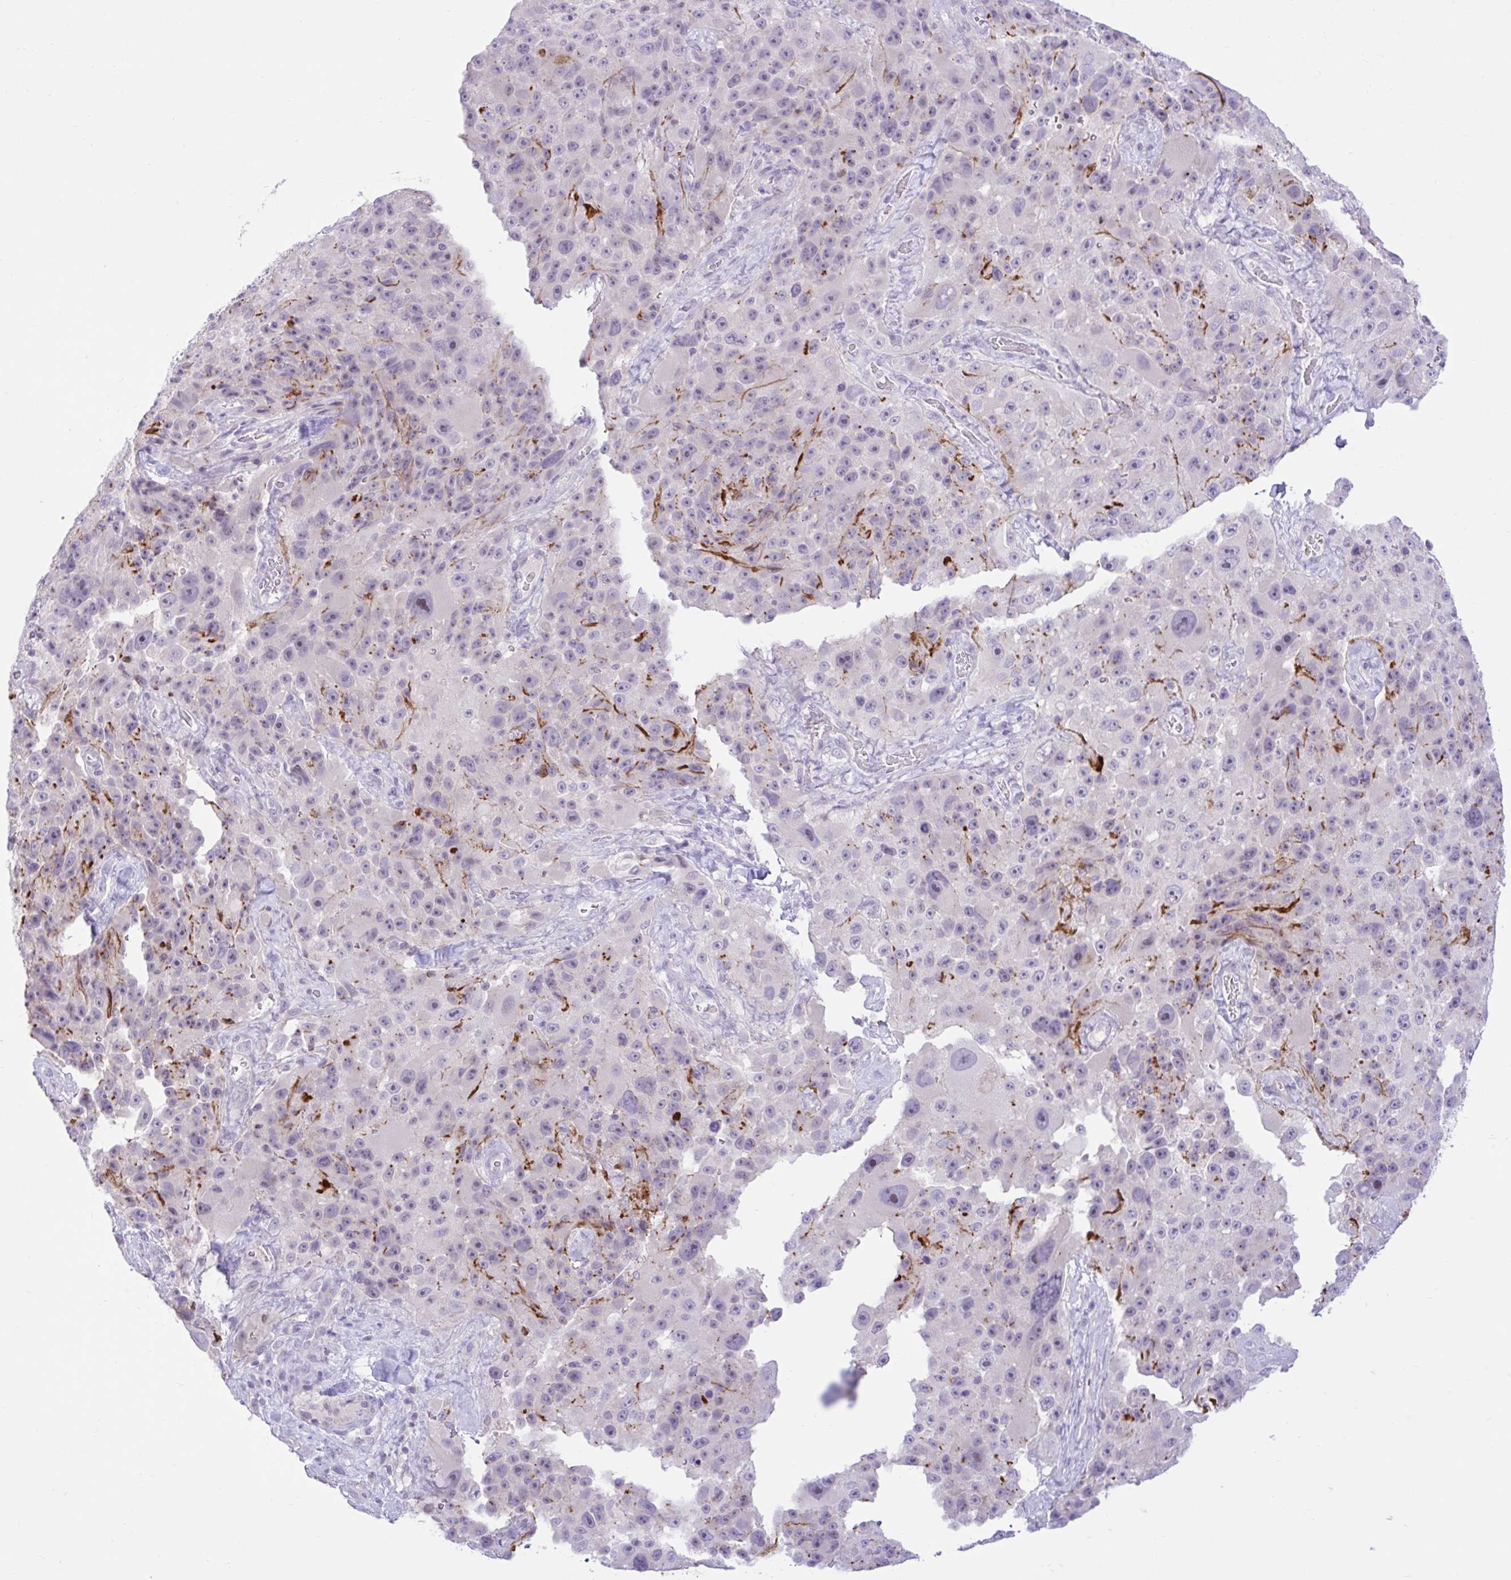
{"staining": {"intensity": "moderate", "quantity": "<25%", "location": "cytoplasmic/membranous"}, "tissue": "melanoma", "cell_type": "Tumor cells", "image_type": "cancer", "snomed": [{"axis": "morphology", "description": "Malignant melanoma, Metastatic site"}, {"axis": "topography", "description": "Lymph node"}], "caption": "Protein positivity by IHC displays moderate cytoplasmic/membranous positivity in about <25% of tumor cells in melanoma. Nuclei are stained in blue.", "gene": "ZNF101", "patient": {"sex": "male", "age": 62}}